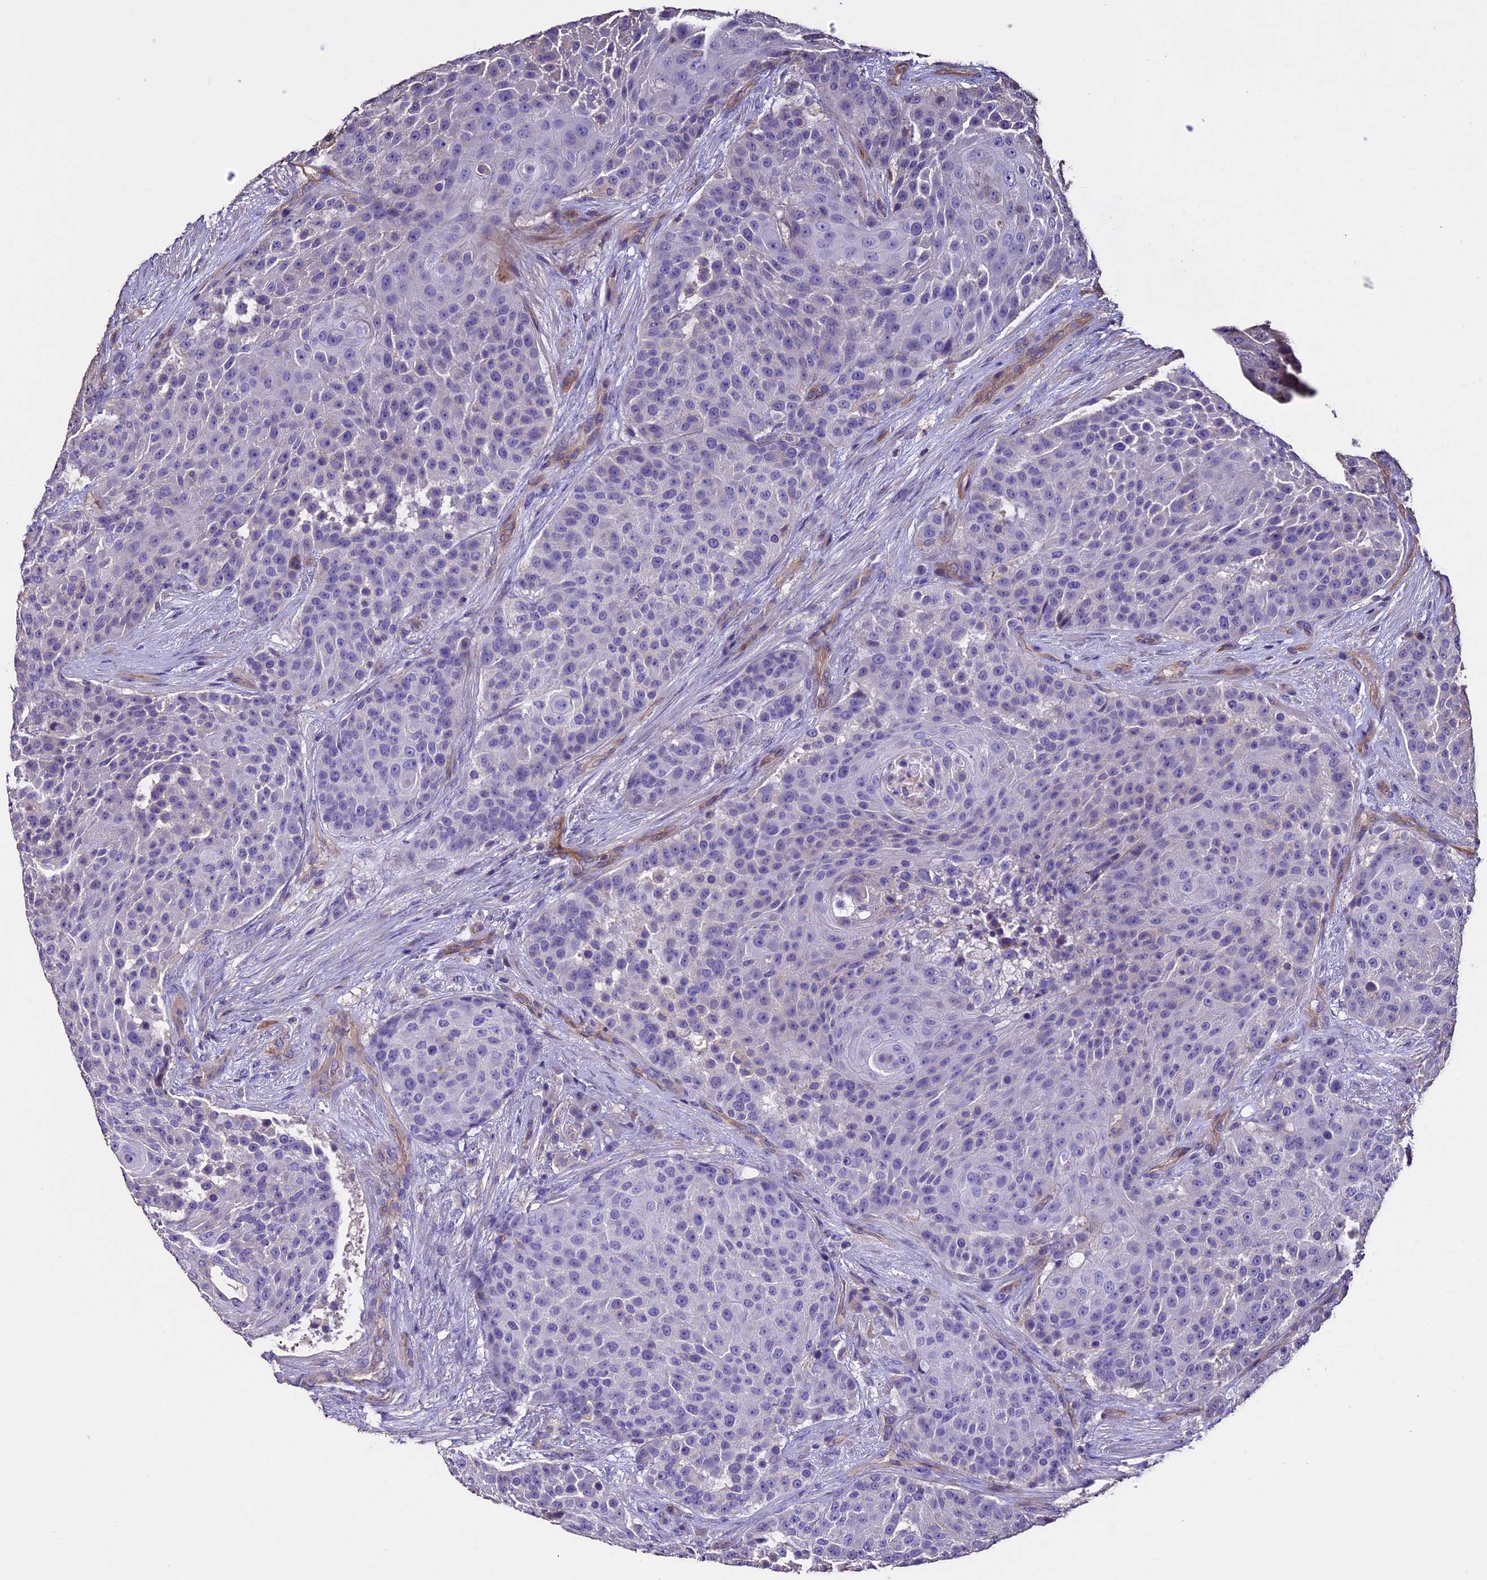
{"staining": {"intensity": "negative", "quantity": "none", "location": "none"}, "tissue": "urothelial cancer", "cell_type": "Tumor cells", "image_type": "cancer", "snomed": [{"axis": "morphology", "description": "Urothelial carcinoma, High grade"}, {"axis": "topography", "description": "Urinary bladder"}], "caption": "Tumor cells are negative for protein expression in human urothelial cancer.", "gene": "USB1", "patient": {"sex": "female", "age": 63}}